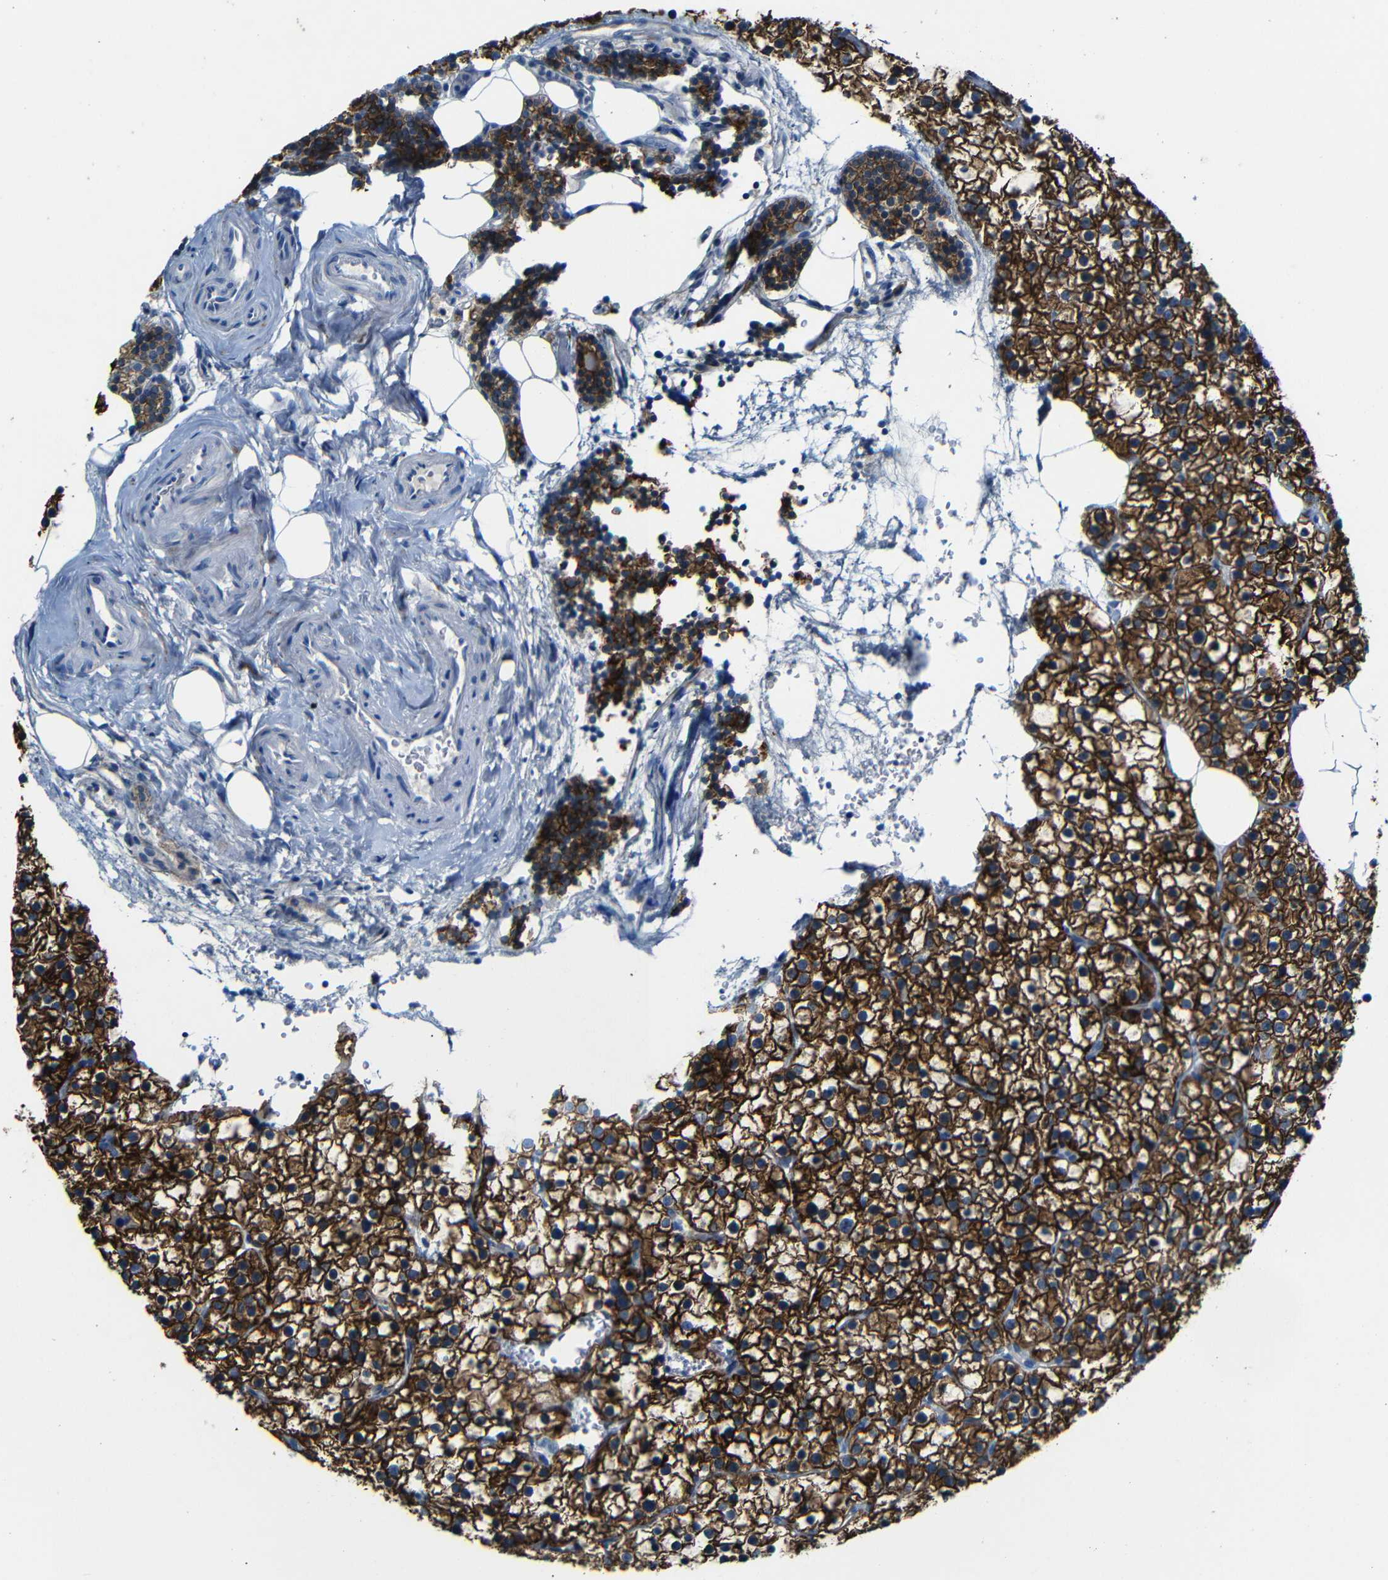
{"staining": {"intensity": "strong", "quantity": ">75%", "location": "cytoplasmic/membranous"}, "tissue": "parathyroid gland", "cell_type": "Glandular cells", "image_type": "normal", "snomed": [{"axis": "morphology", "description": "Normal tissue, NOS"}, {"axis": "morphology", "description": "Adenoma, NOS"}, {"axis": "topography", "description": "Parathyroid gland"}], "caption": "The micrograph displays staining of normal parathyroid gland, revealing strong cytoplasmic/membranous protein staining (brown color) within glandular cells. Nuclei are stained in blue.", "gene": "ANK3", "patient": {"sex": "female", "age": 70}}